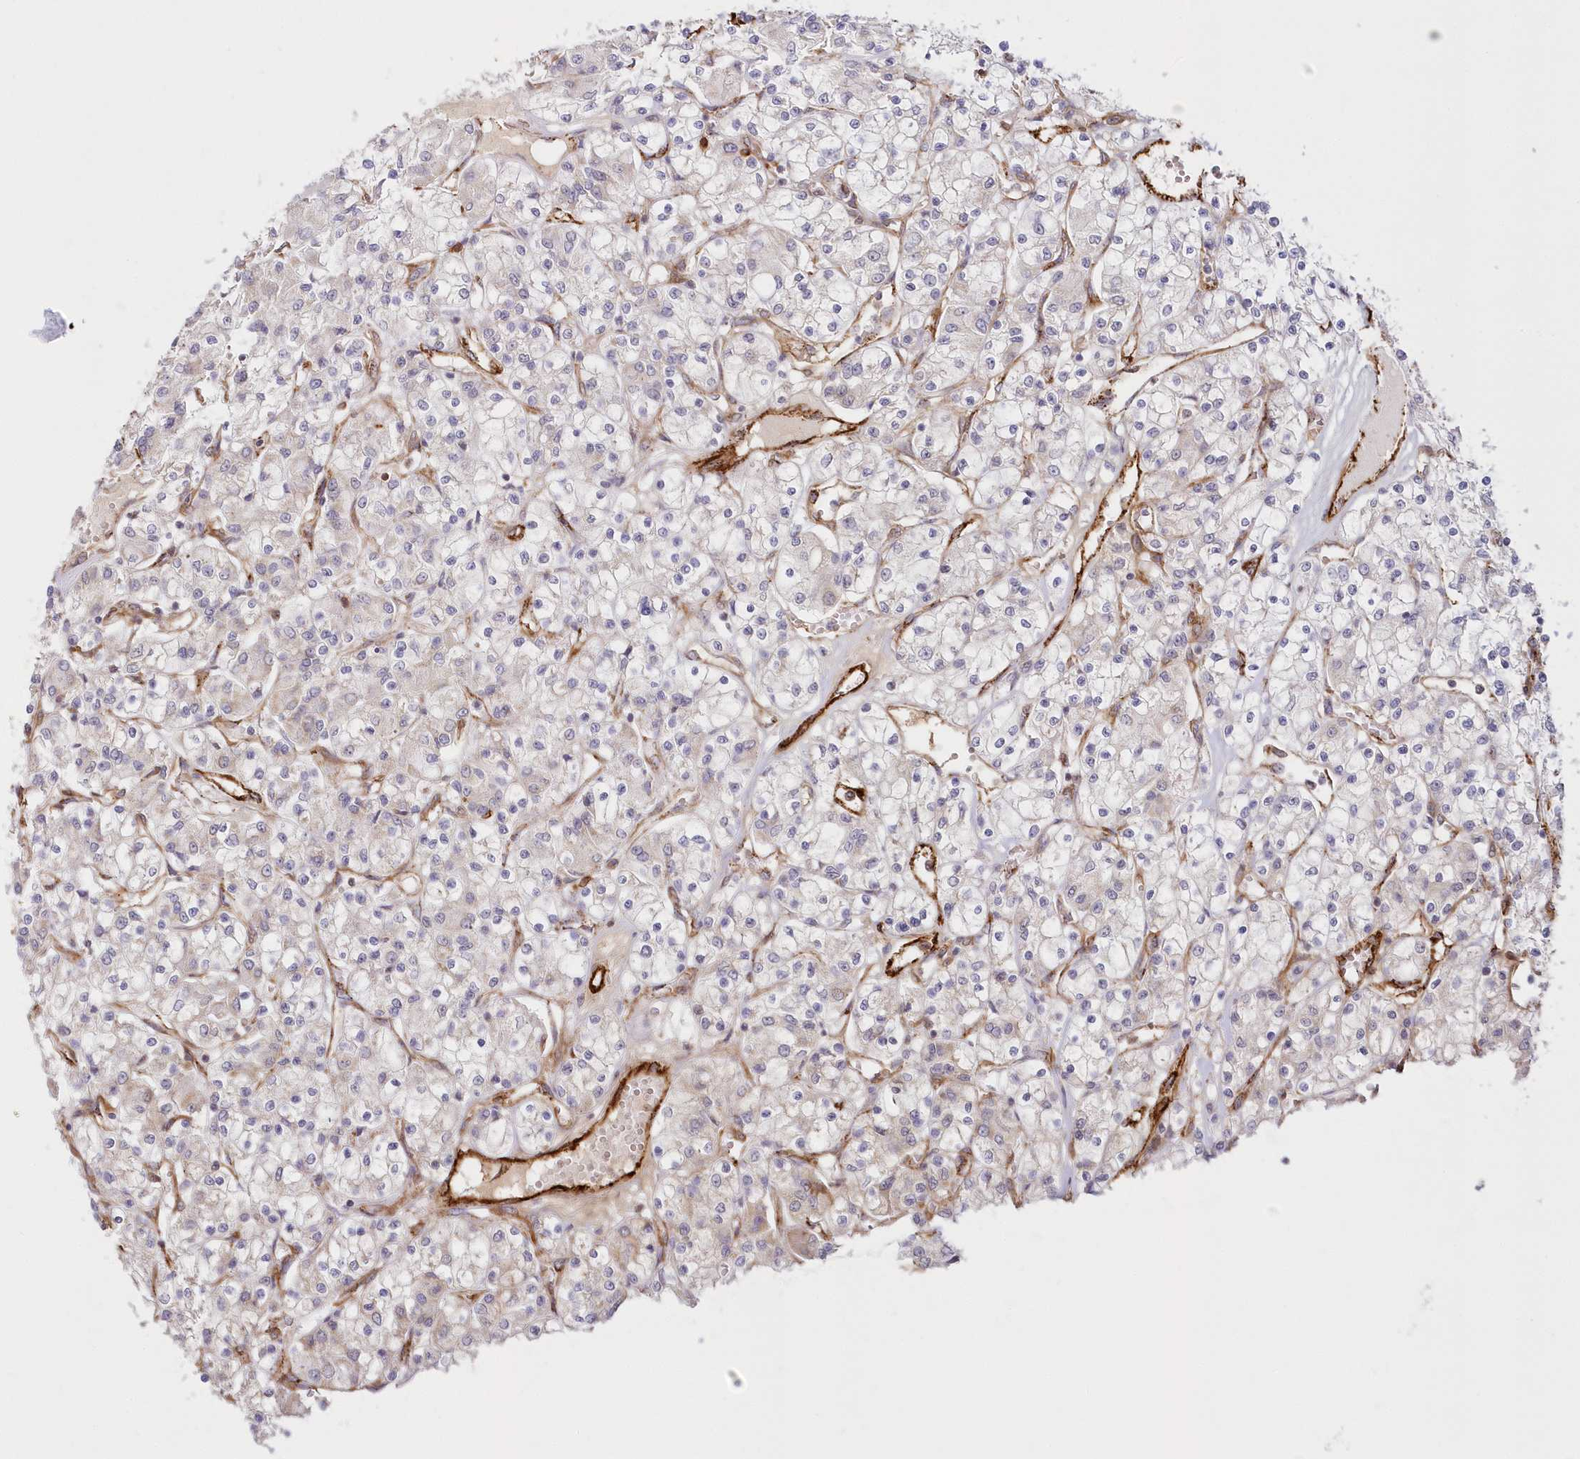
{"staining": {"intensity": "negative", "quantity": "none", "location": "none"}, "tissue": "renal cancer", "cell_type": "Tumor cells", "image_type": "cancer", "snomed": [{"axis": "morphology", "description": "Adenocarcinoma, NOS"}, {"axis": "topography", "description": "Kidney"}], "caption": "A micrograph of human adenocarcinoma (renal) is negative for staining in tumor cells.", "gene": "AFAP1L2", "patient": {"sex": "female", "age": 59}}